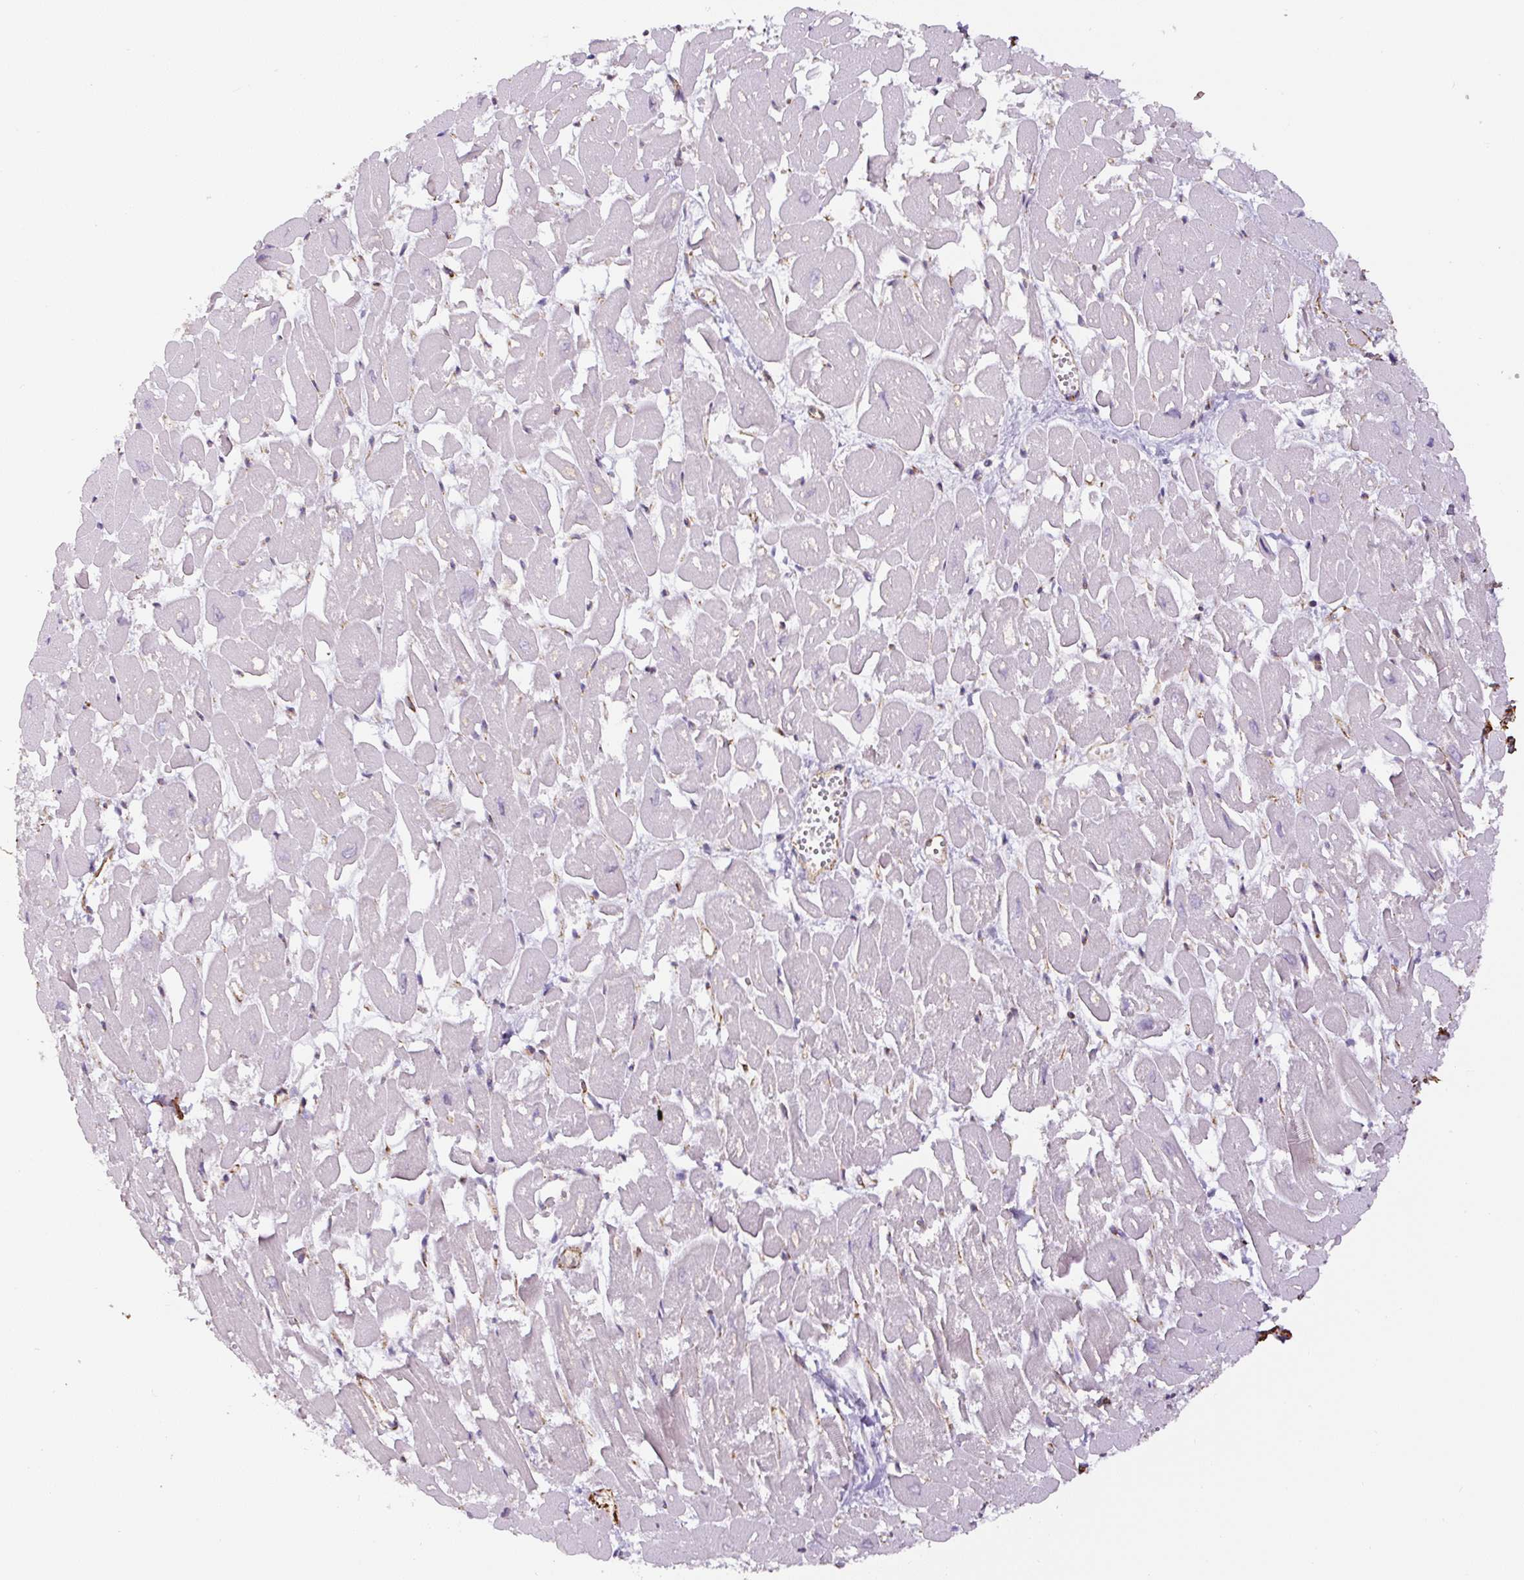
{"staining": {"intensity": "weak", "quantity": "25%-75%", "location": "cytoplasmic/membranous"}, "tissue": "heart muscle", "cell_type": "Cardiomyocytes", "image_type": "normal", "snomed": [{"axis": "morphology", "description": "Normal tissue, NOS"}, {"axis": "topography", "description": "Heart"}], "caption": "This is a micrograph of immunohistochemistry (IHC) staining of normal heart muscle, which shows weak staining in the cytoplasmic/membranous of cardiomyocytes.", "gene": "MYL12A", "patient": {"sex": "male", "age": 54}}